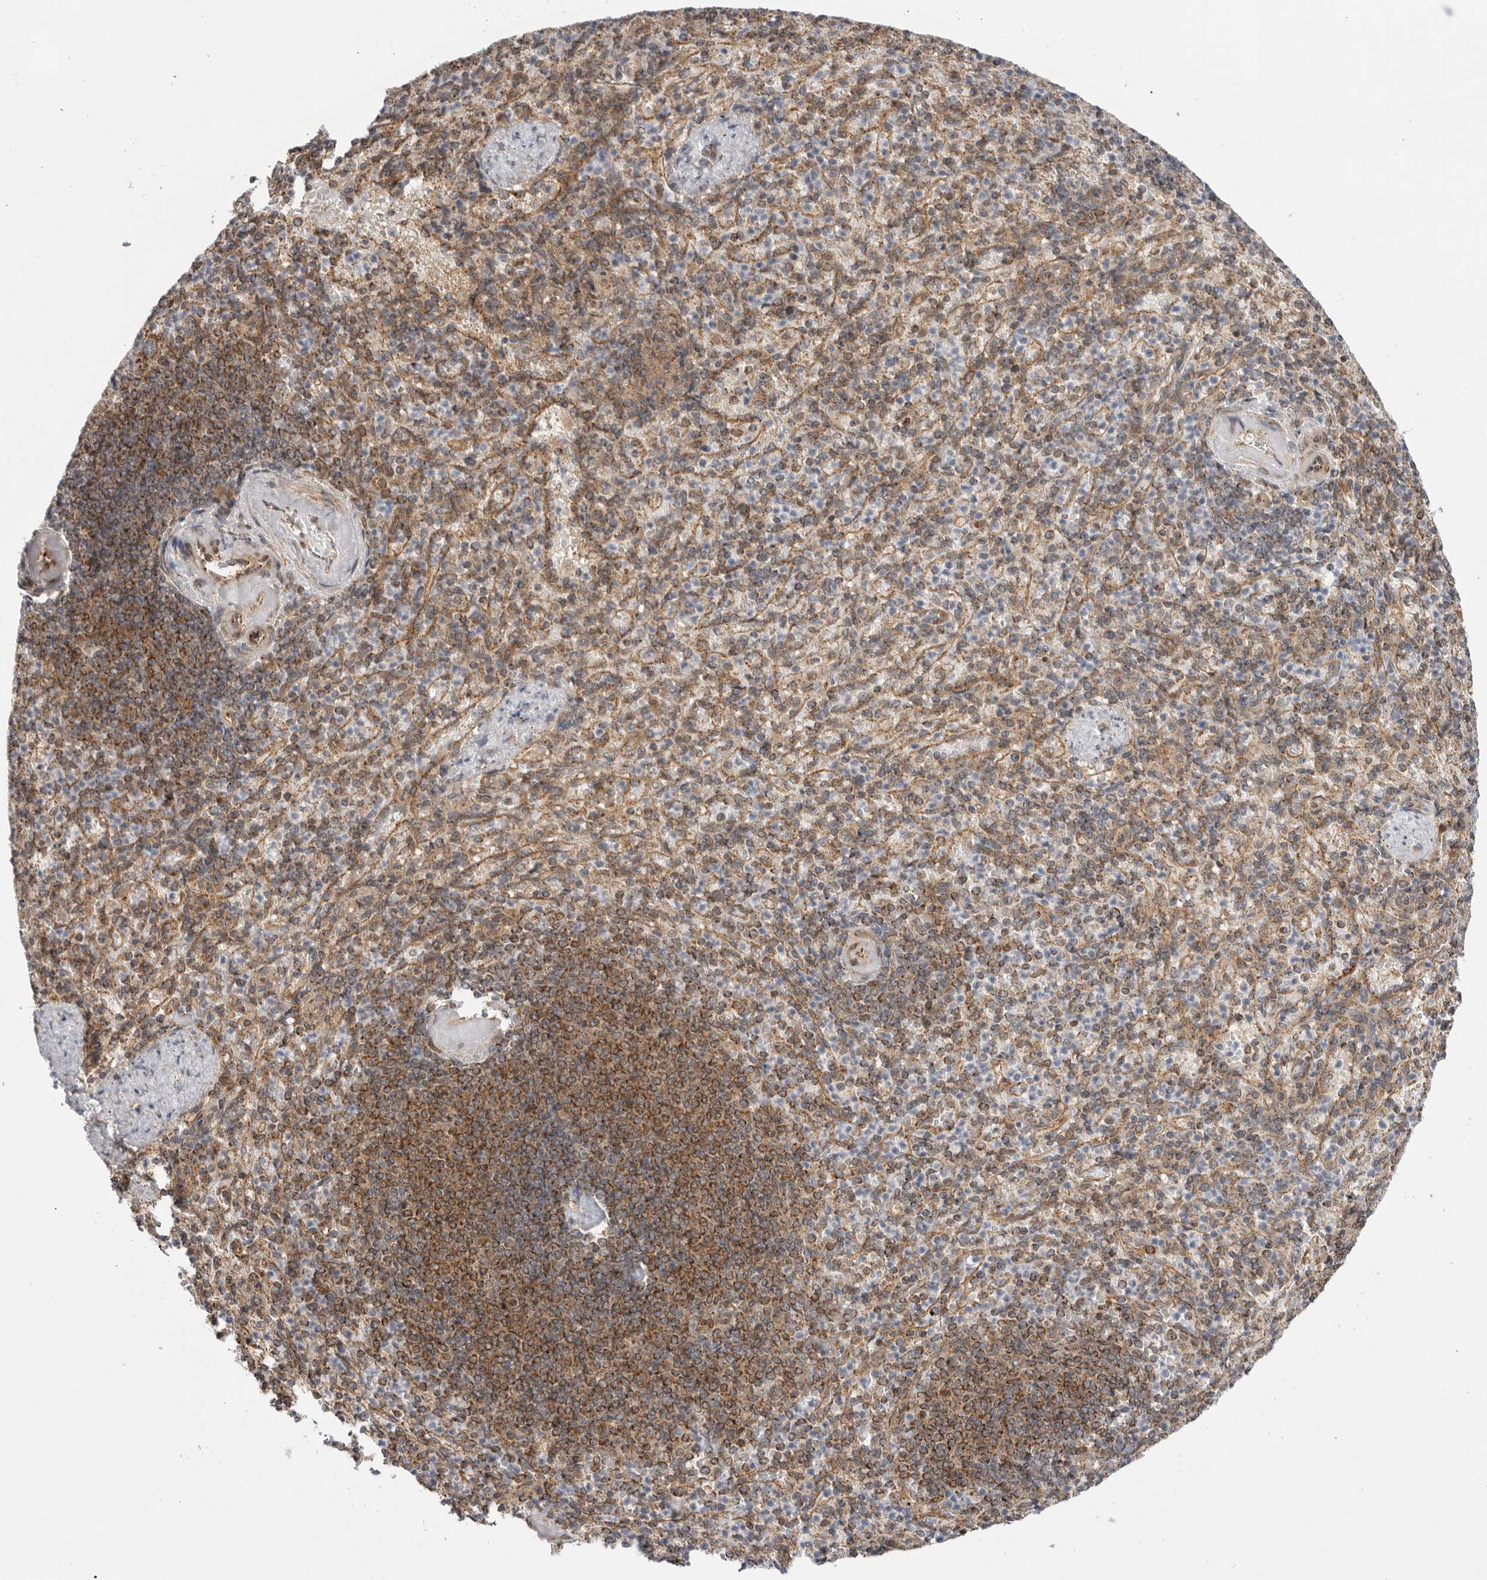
{"staining": {"intensity": "moderate", "quantity": "25%-75%", "location": "cytoplasmic/membranous"}, "tissue": "spleen", "cell_type": "Cells in red pulp", "image_type": "normal", "snomed": [{"axis": "morphology", "description": "Normal tissue, NOS"}, {"axis": "topography", "description": "Spleen"}], "caption": "Spleen stained with DAB immunohistochemistry reveals medium levels of moderate cytoplasmic/membranous expression in about 25%-75% of cells in red pulp. The staining was performed using DAB, with brown indicating positive protein expression. Nuclei are stained blue with hematoxylin.", "gene": "DCAF8", "patient": {"sex": "female", "age": 74}}